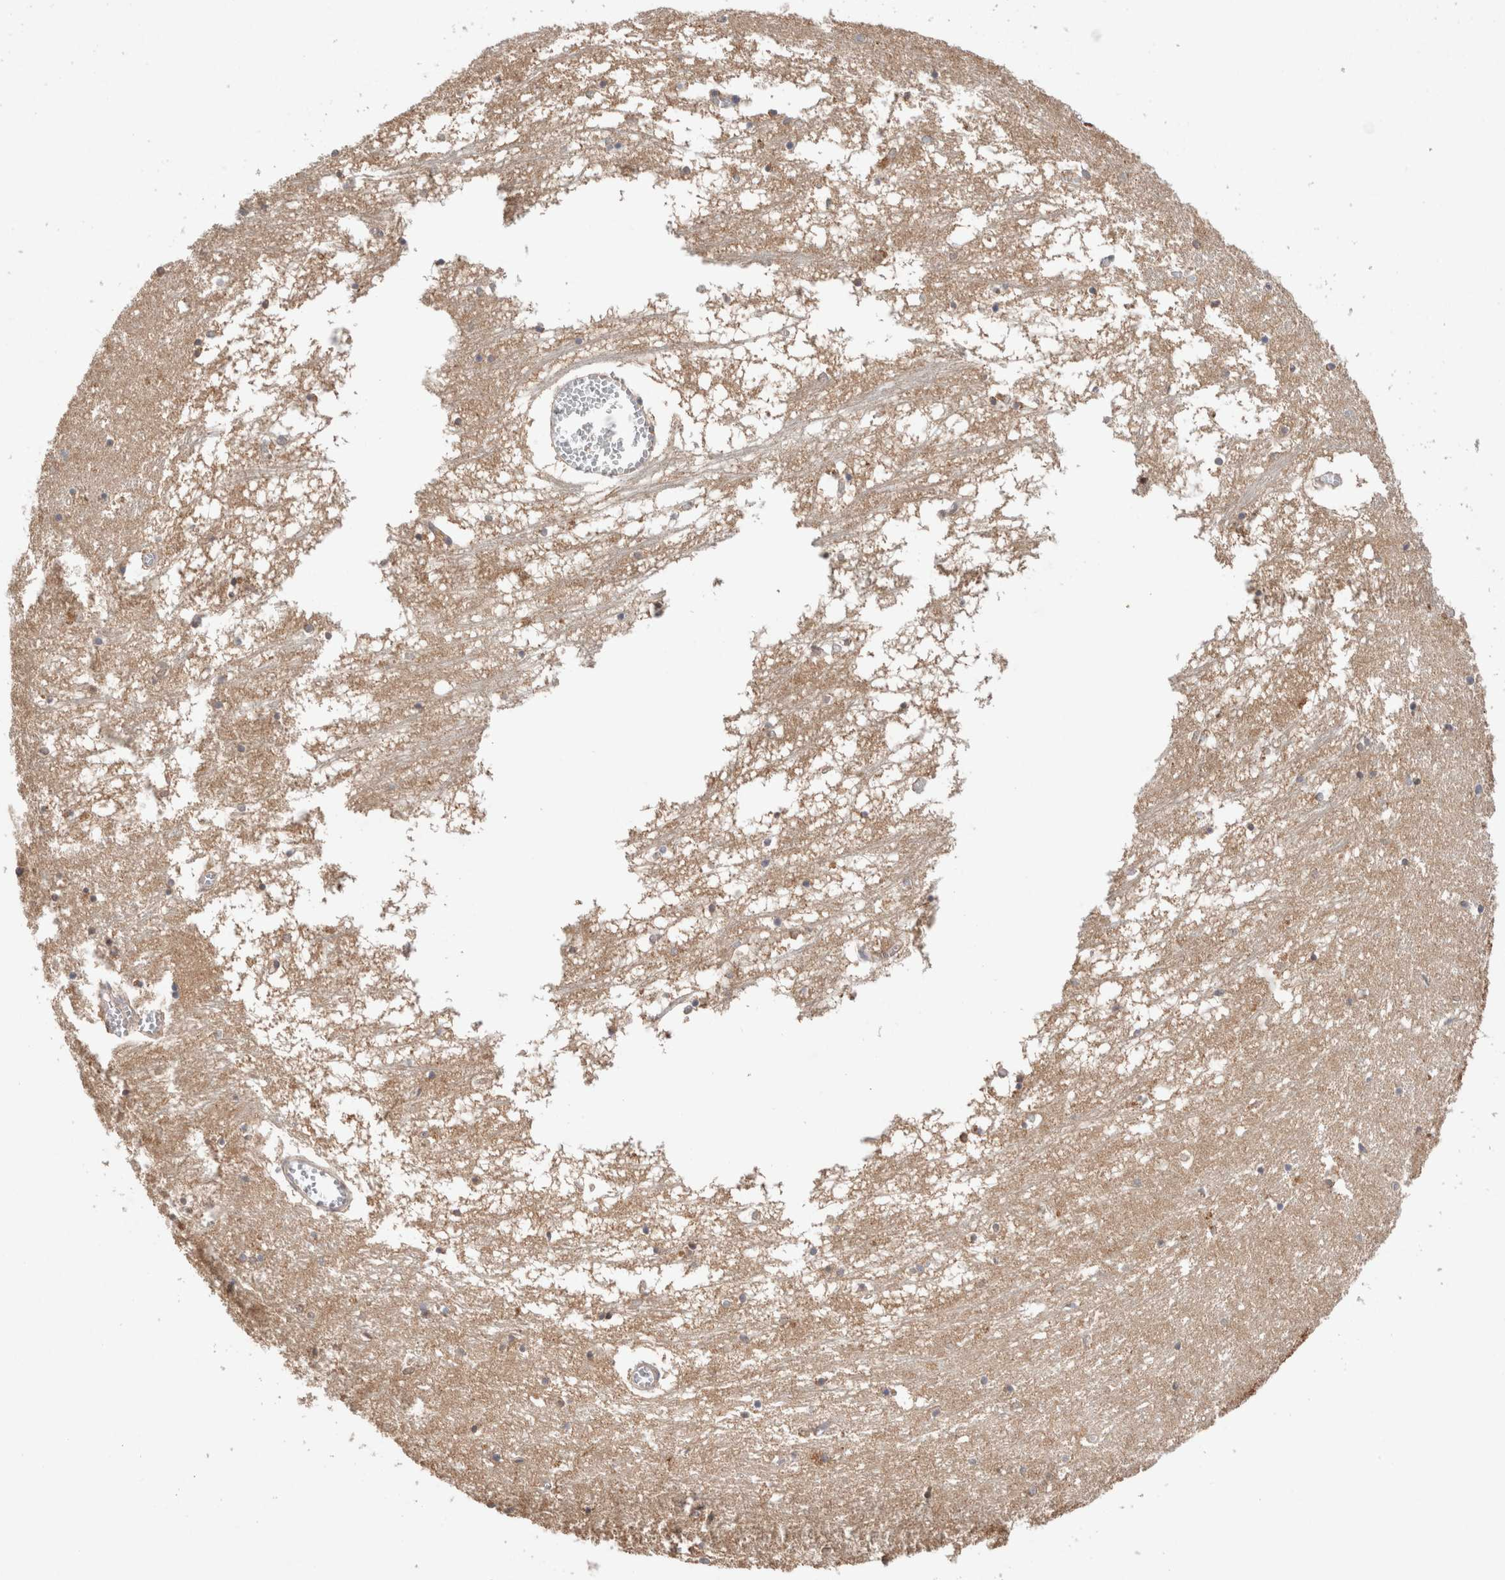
{"staining": {"intensity": "negative", "quantity": "none", "location": "none"}, "tissue": "hippocampus", "cell_type": "Glial cells", "image_type": "normal", "snomed": [{"axis": "morphology", "description": "Normal tissue, NOS"}, {"axis": "topography", "description": "Hippocampus"}], "caption": "Immunohistochemistry (IHC) of unremarkable hippocampus displays no expression in glial cells. (Stains: DAB immunohistochemistry with hematoxylin counter stain, Microscopy: brightfield microscopy at high magnification).", "gene": "RAB14", "patient": {"sex": "male", "age": 70}}